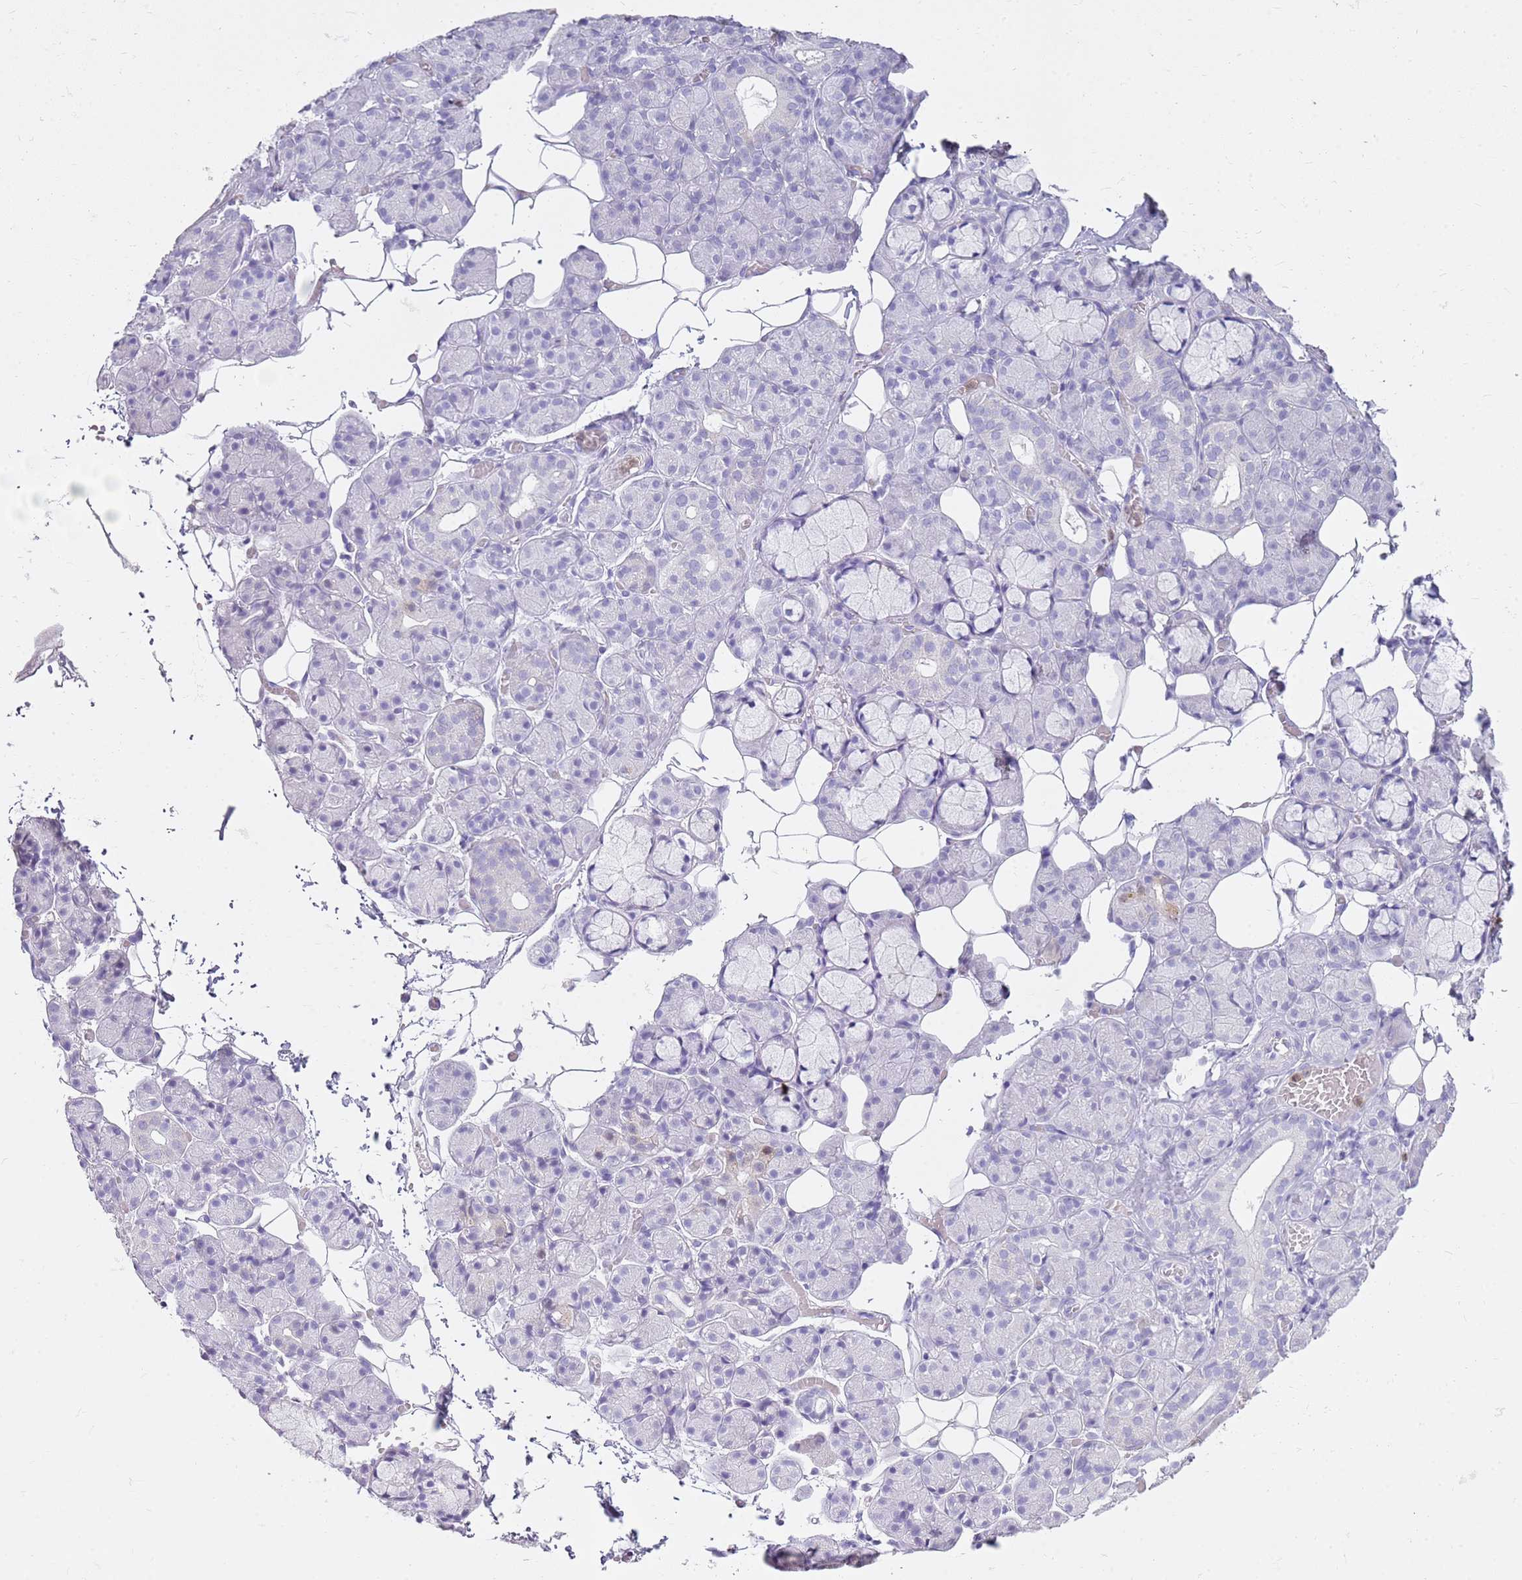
{"staining": {"intensity": "negative", "quantity": "none", "location": "none"}, "tissue": "salivary gland", "cell_type": "Glandular cells", "image_type": "normal", "snomed": [{"axis": "morphology", "description": "Normal tissue, NOS"}, {"axis": "topography", "description": "Salivary gland"}], "caption": "Immunohistochemistry of normal salivary gland exhibits no expression in glandular cells.", "gene": "CSTA", "patient": {"sex": "male", "age": 63}}